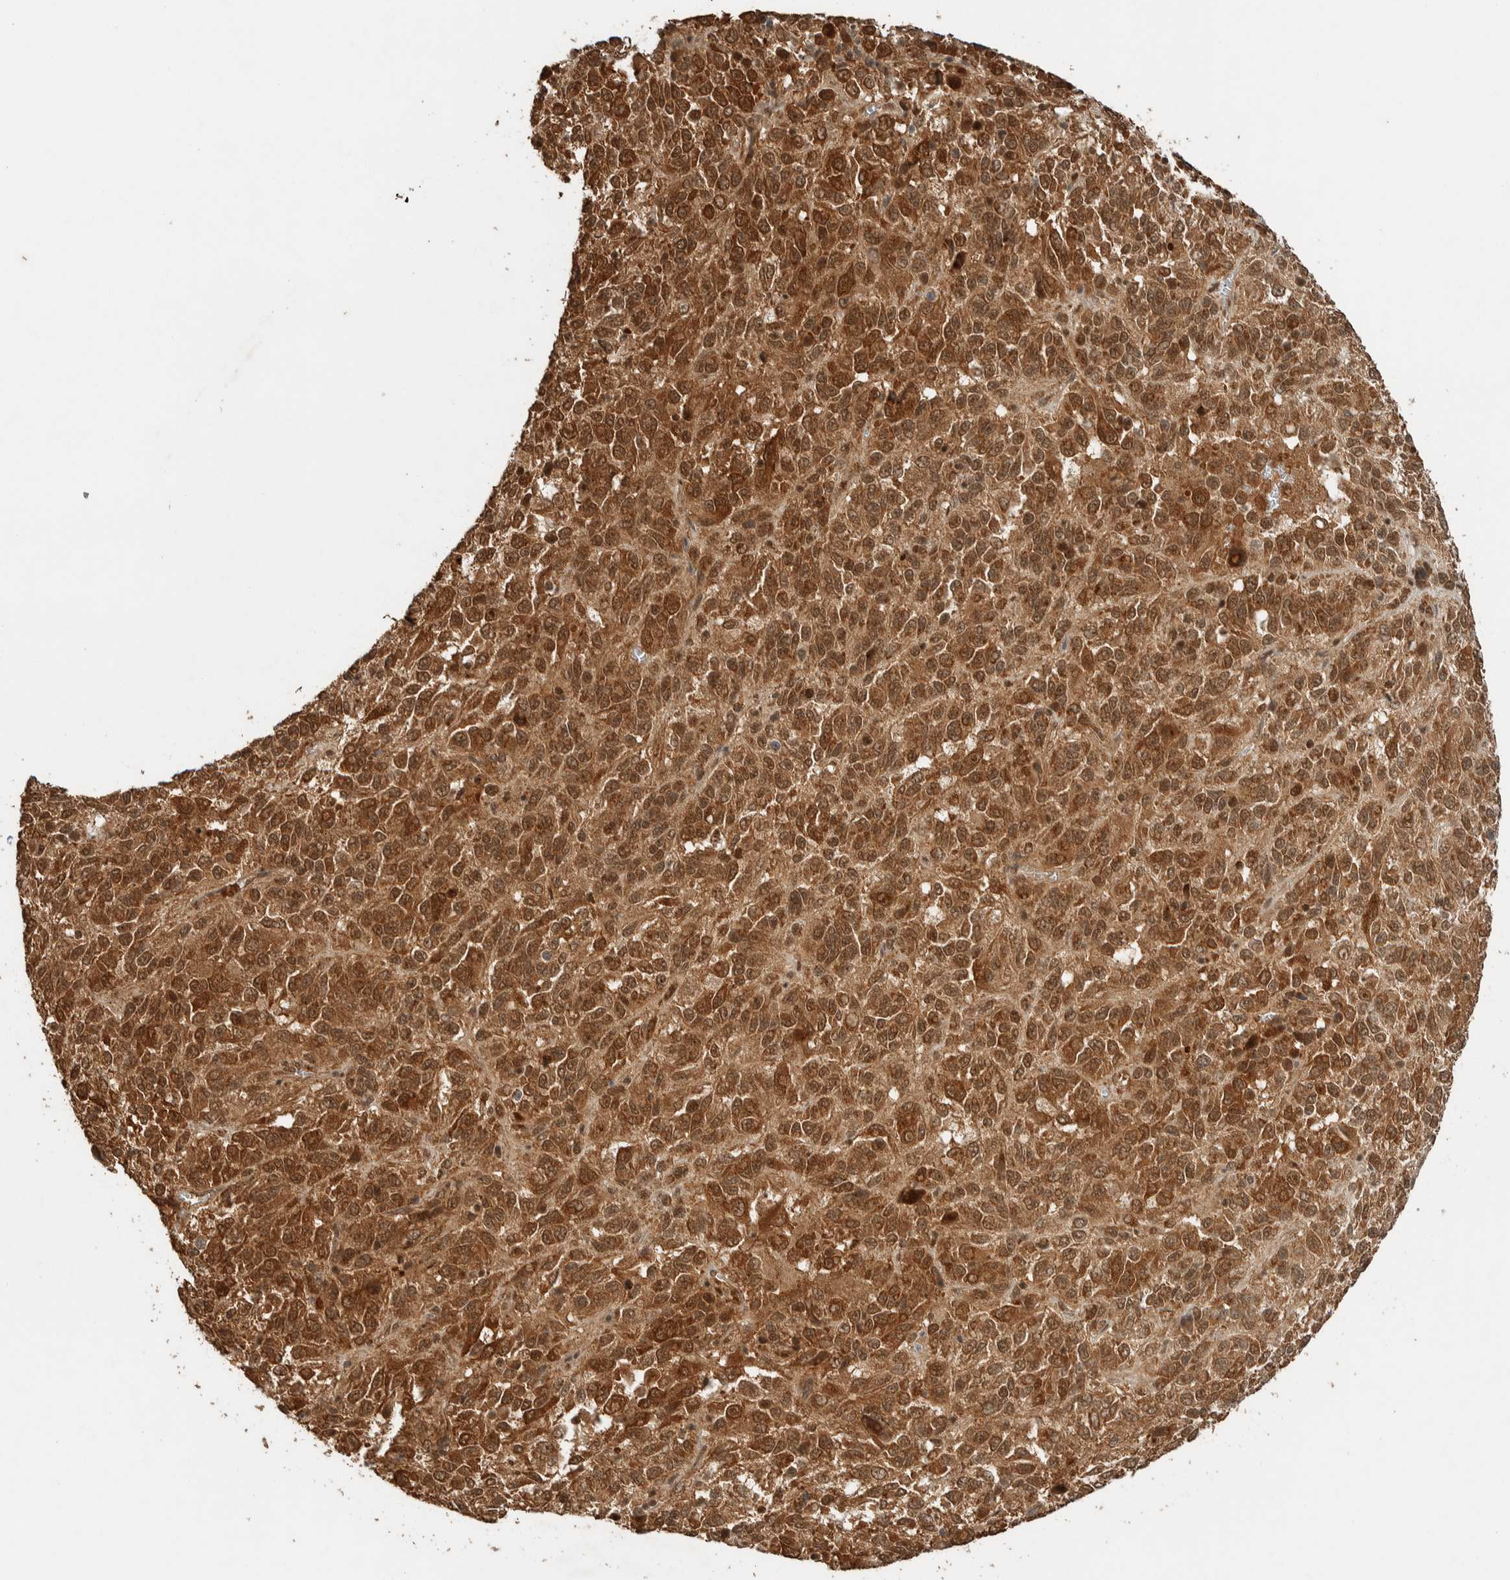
{"staining": {"intensity": "moderate", "quantity": ">75%", "location": "cytoplasmic/membranous,nuclear"}, "tissue": "melanoma", "cell_type": "Tumor cells", "image_type": "cancer", "snomed": [{"axis": "morphology", "description": "Malignant melanoma, Metastatic site"}, {"axis": "topography", "description": "Lung"}], "caption": "Immunohistochemical staining of malignant melanoma (metastatic site) displays moderate cytoplasmic/membranous and nuclear protein positivity in approximately >75% of tumor cells. (DAB (3,3'-diaminobenzidine) IHC with brightfield microscopy, high magnification).", "gene": "ZBTB2", "patient": {"sex": "male", "age": 64}}